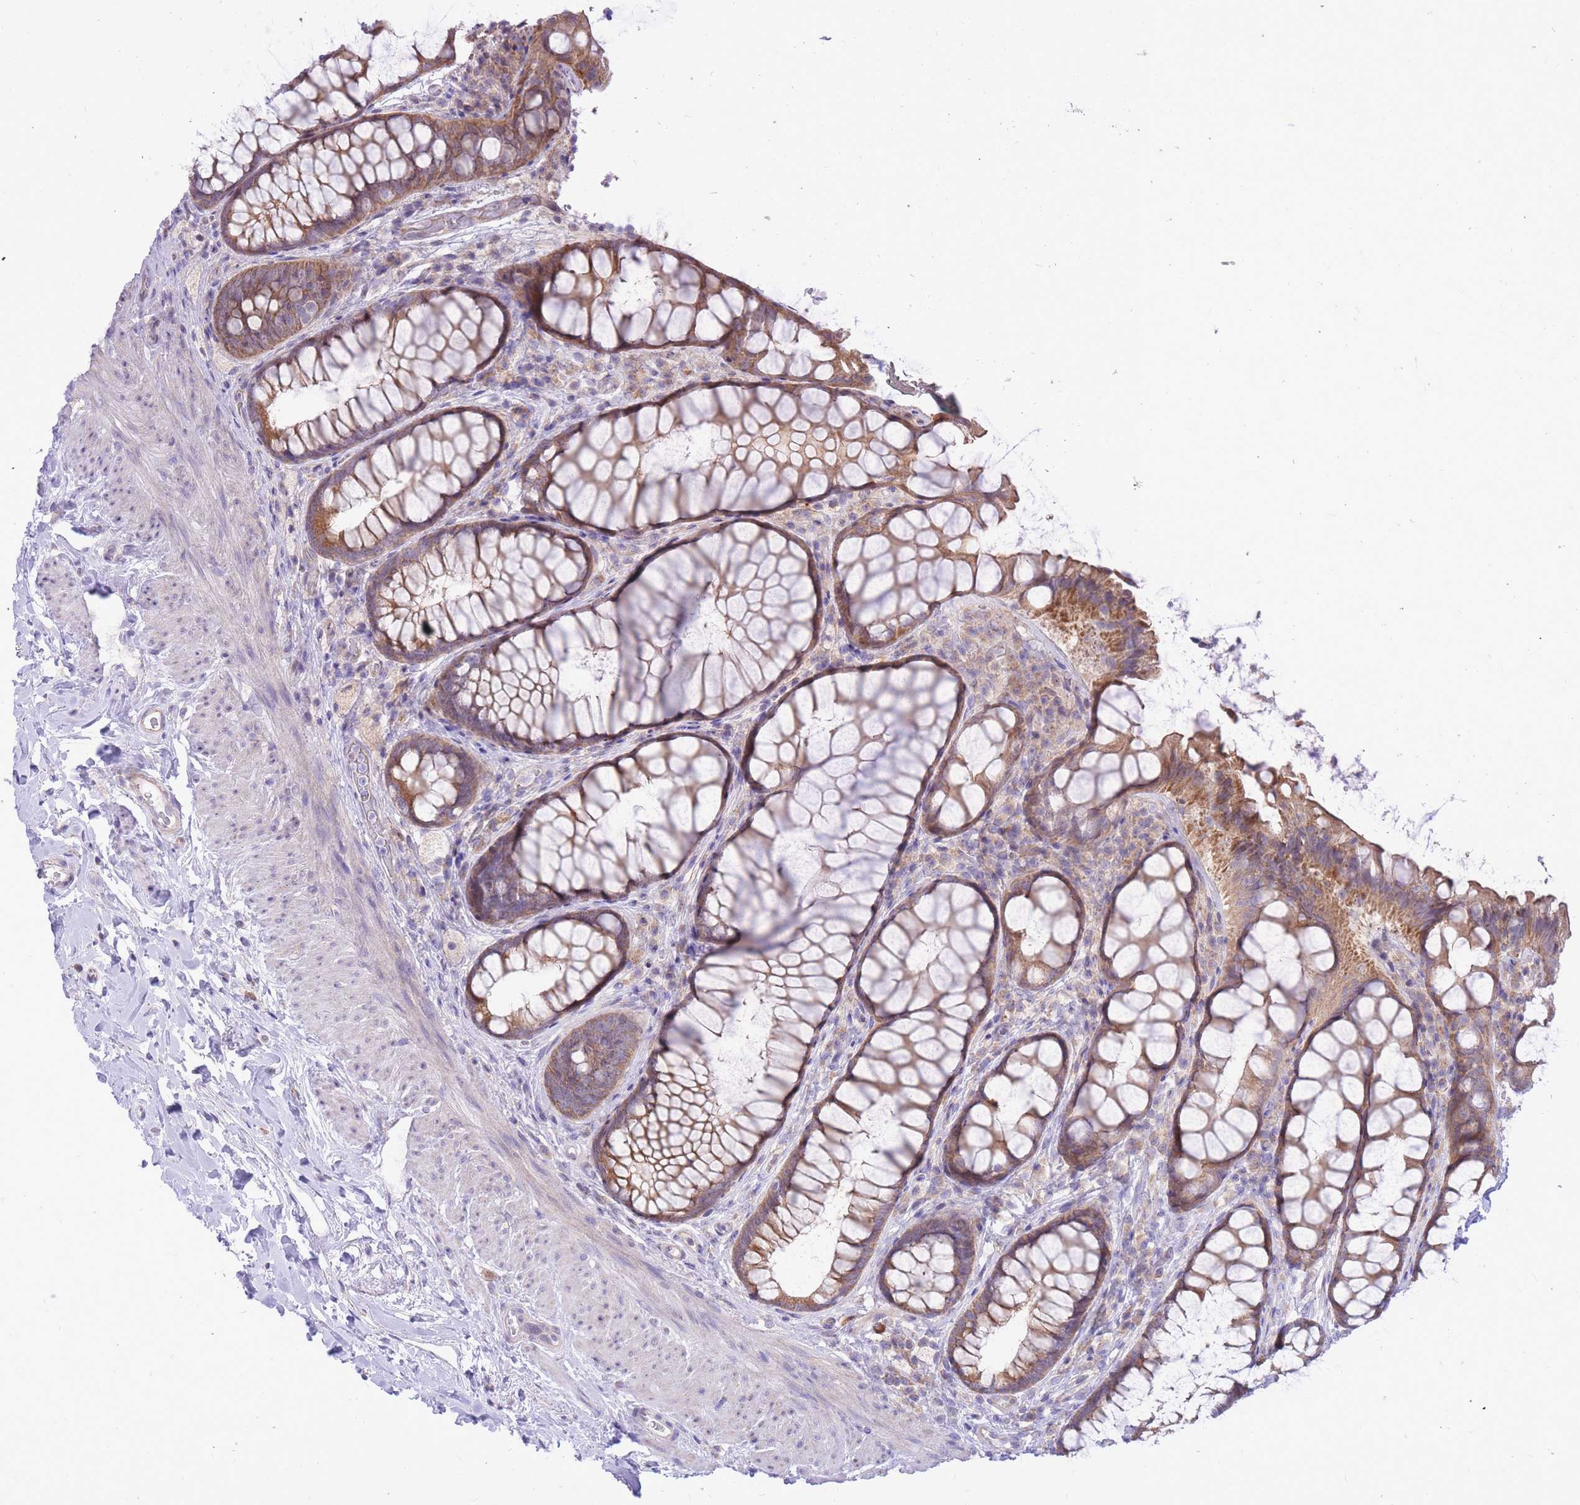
{"staining": {"intensity": "moderate", "quantity": "25%-75%", "location": "cytoplasmic/membranous"}, "tissue": "rectum", "cell_type": "Glandular cells", "image_type": "normal", "snomed": [{"axis": "morphology", "description": "Normal tissue, NOS"}, {"axis": "topography", "description": "Rectum"}, {"axis": "topography", "description": "Peripheral nerve tissue"}], "caption": "Immunohistochemistry of benign human rectum exhibits medium levels of moderate cytoplasmic/membranous staining in approximately 25%-75% of glandular cells.", "gene": "TOPAZ1", "patient": {"sex": "female", "age": 69}}